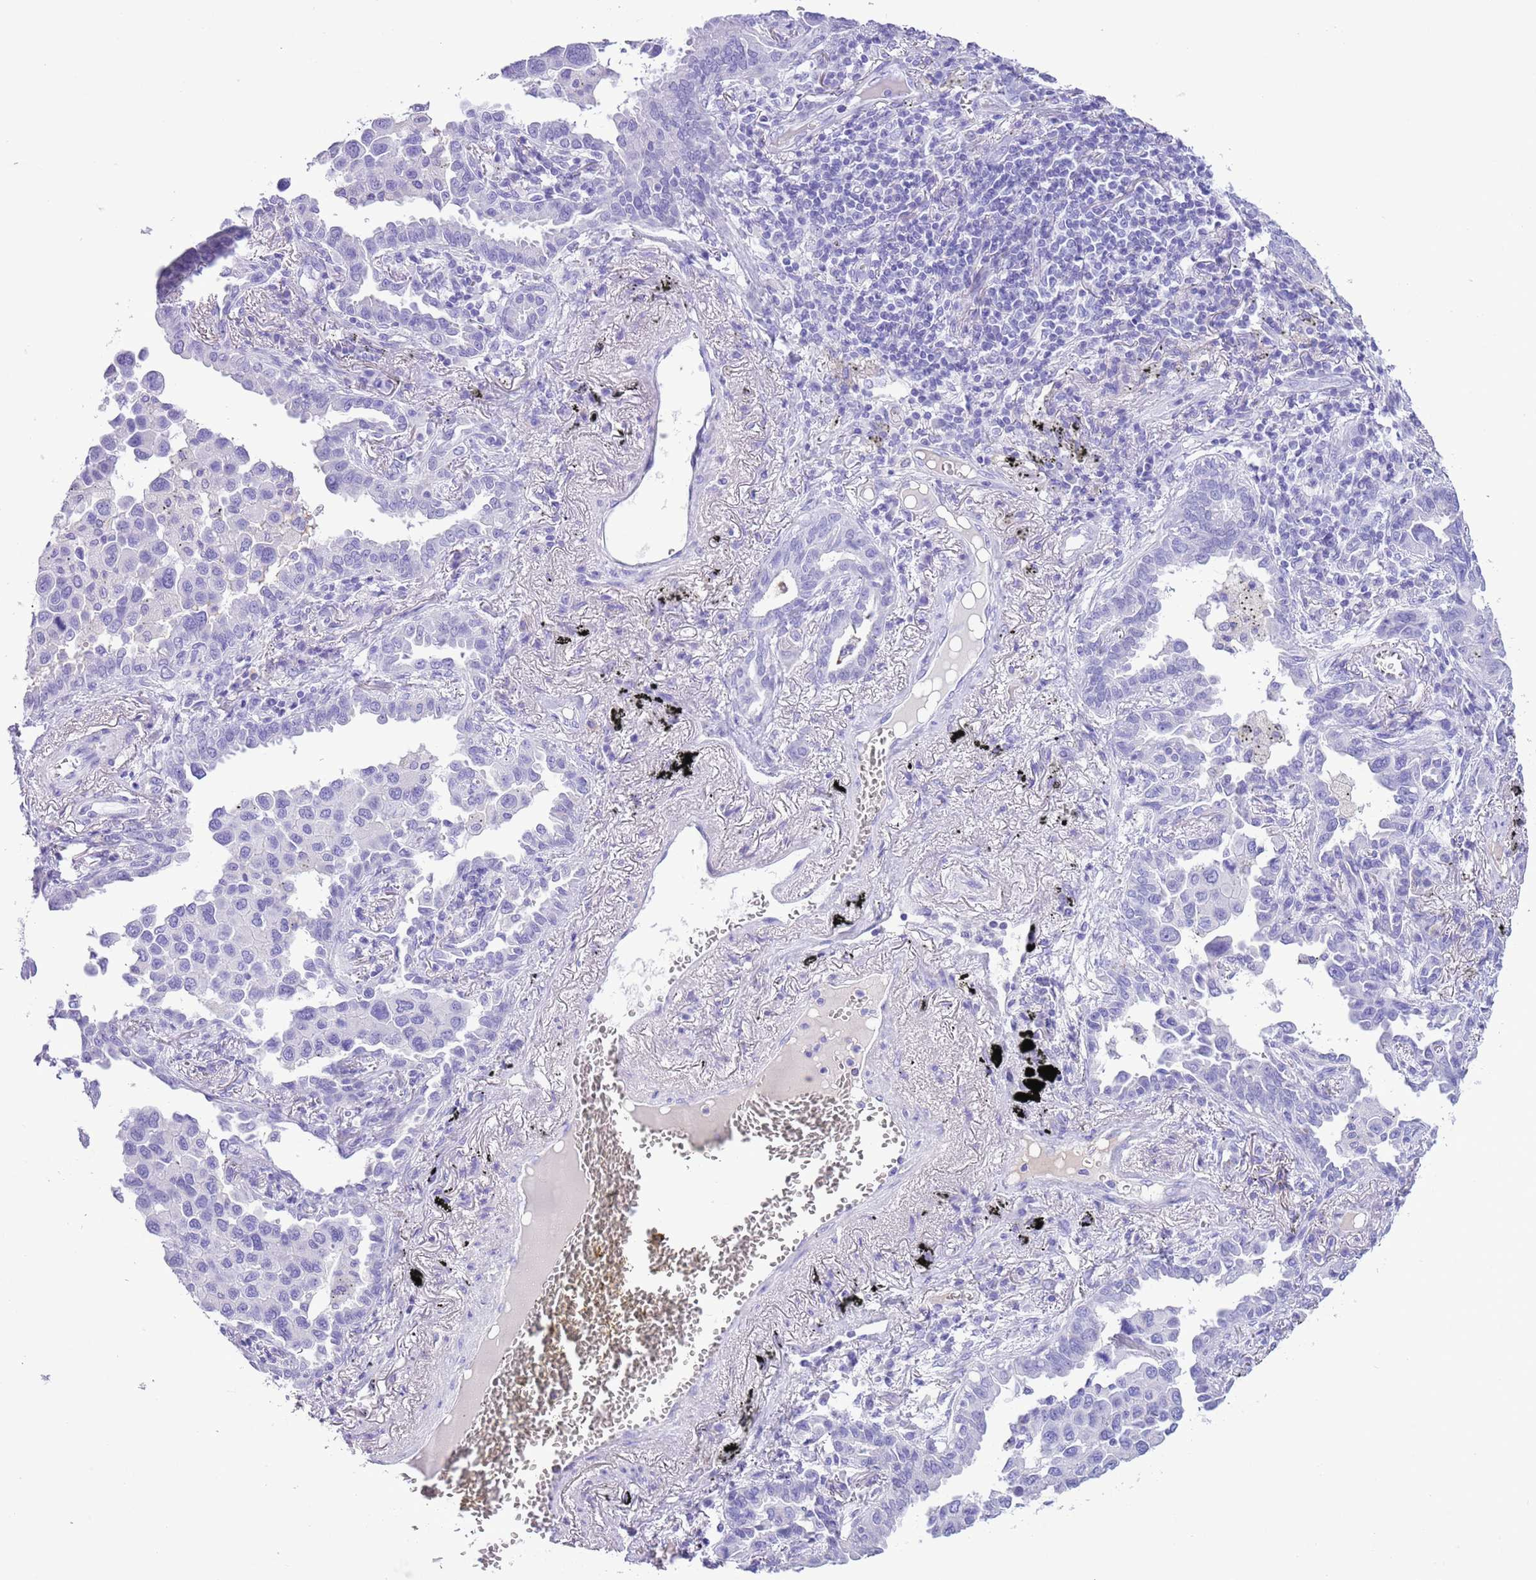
{"staining": {"intensity": "negative", "quantity": "none", "location": "none"}, "tissue": "lung cancer", "cell_type": "Tumor cells", "image_type": "cancer", "snomed": [{"axis": "morphology", "description": "Adenocarcinoma, NOS"}, {"axis": "topography", "description": "Lung"}], "caption": "This is a micrograph of immunohistochemistry (IHC) staining of lung cancer, which shows no staining in tumor cells. (Brightfield microscopy of DAB (3,3'-diaminobenzidine) IHC at high magnification).", "gene": "TBC1D10B", "patient": {"sex": "male", "age": 67}}